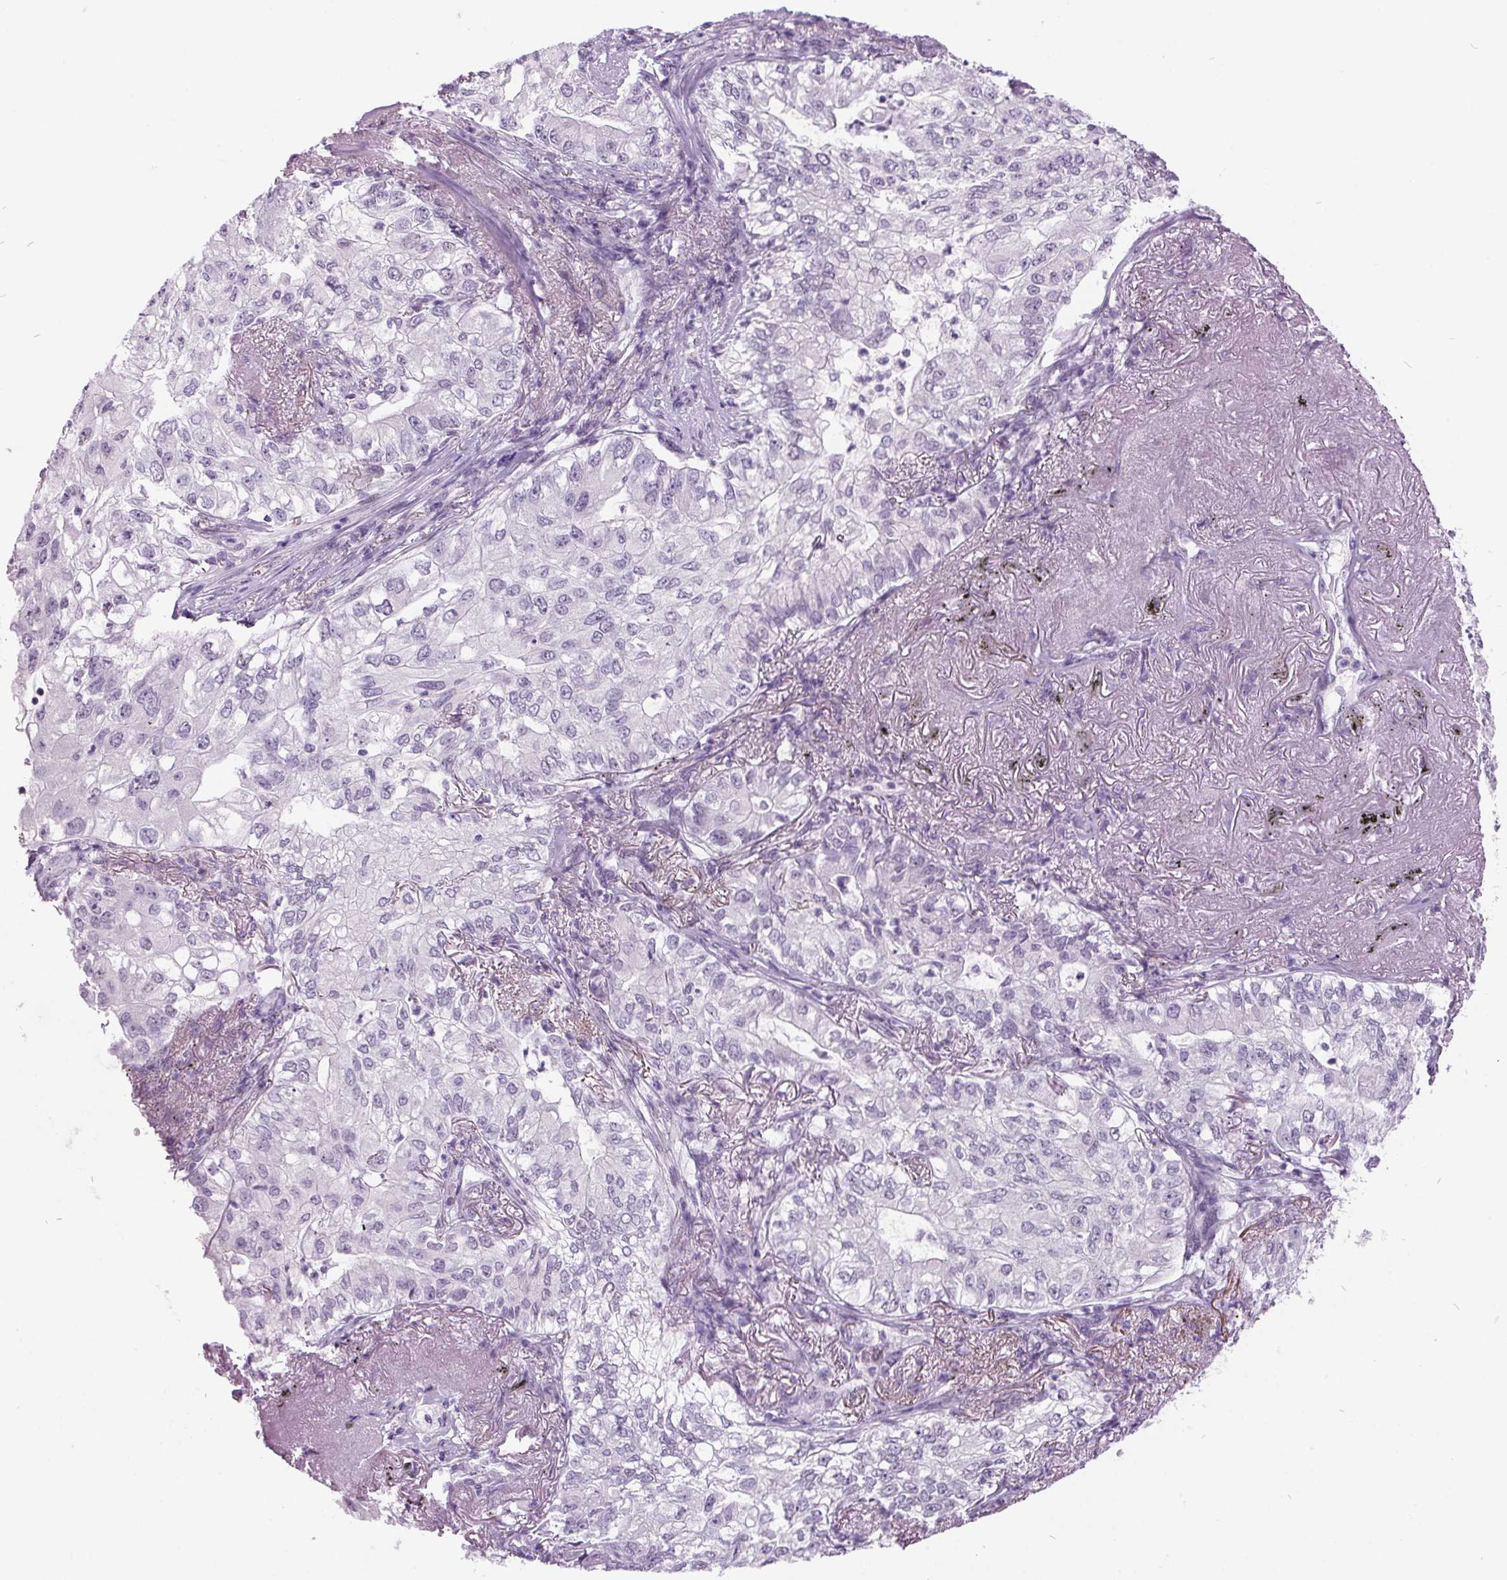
{"staining": {"intensity": "negative", "quantity": "none", "location": "none"}, "tissue": "lung cancer", "cell_type": "Tumor cells", "image_type": "cancer", "snomed": [{"axis": "morphology", "description": "Adenocarcinoma, NOS"}, {"axis": "topography", "description": "Lung"}], "caption": "Immunohistochemistry histopathology image of neoplastic tissue: human adenocarcinoma (lung) stained with DAB (3,3'-diaminobenzidine) shows no significant protein expression in tumor cells. (Immunohistochemistry, brightfield microscopy, high magnification).", "gene": "ODAD2", "patient": {"sex": "female", "age": 73}}